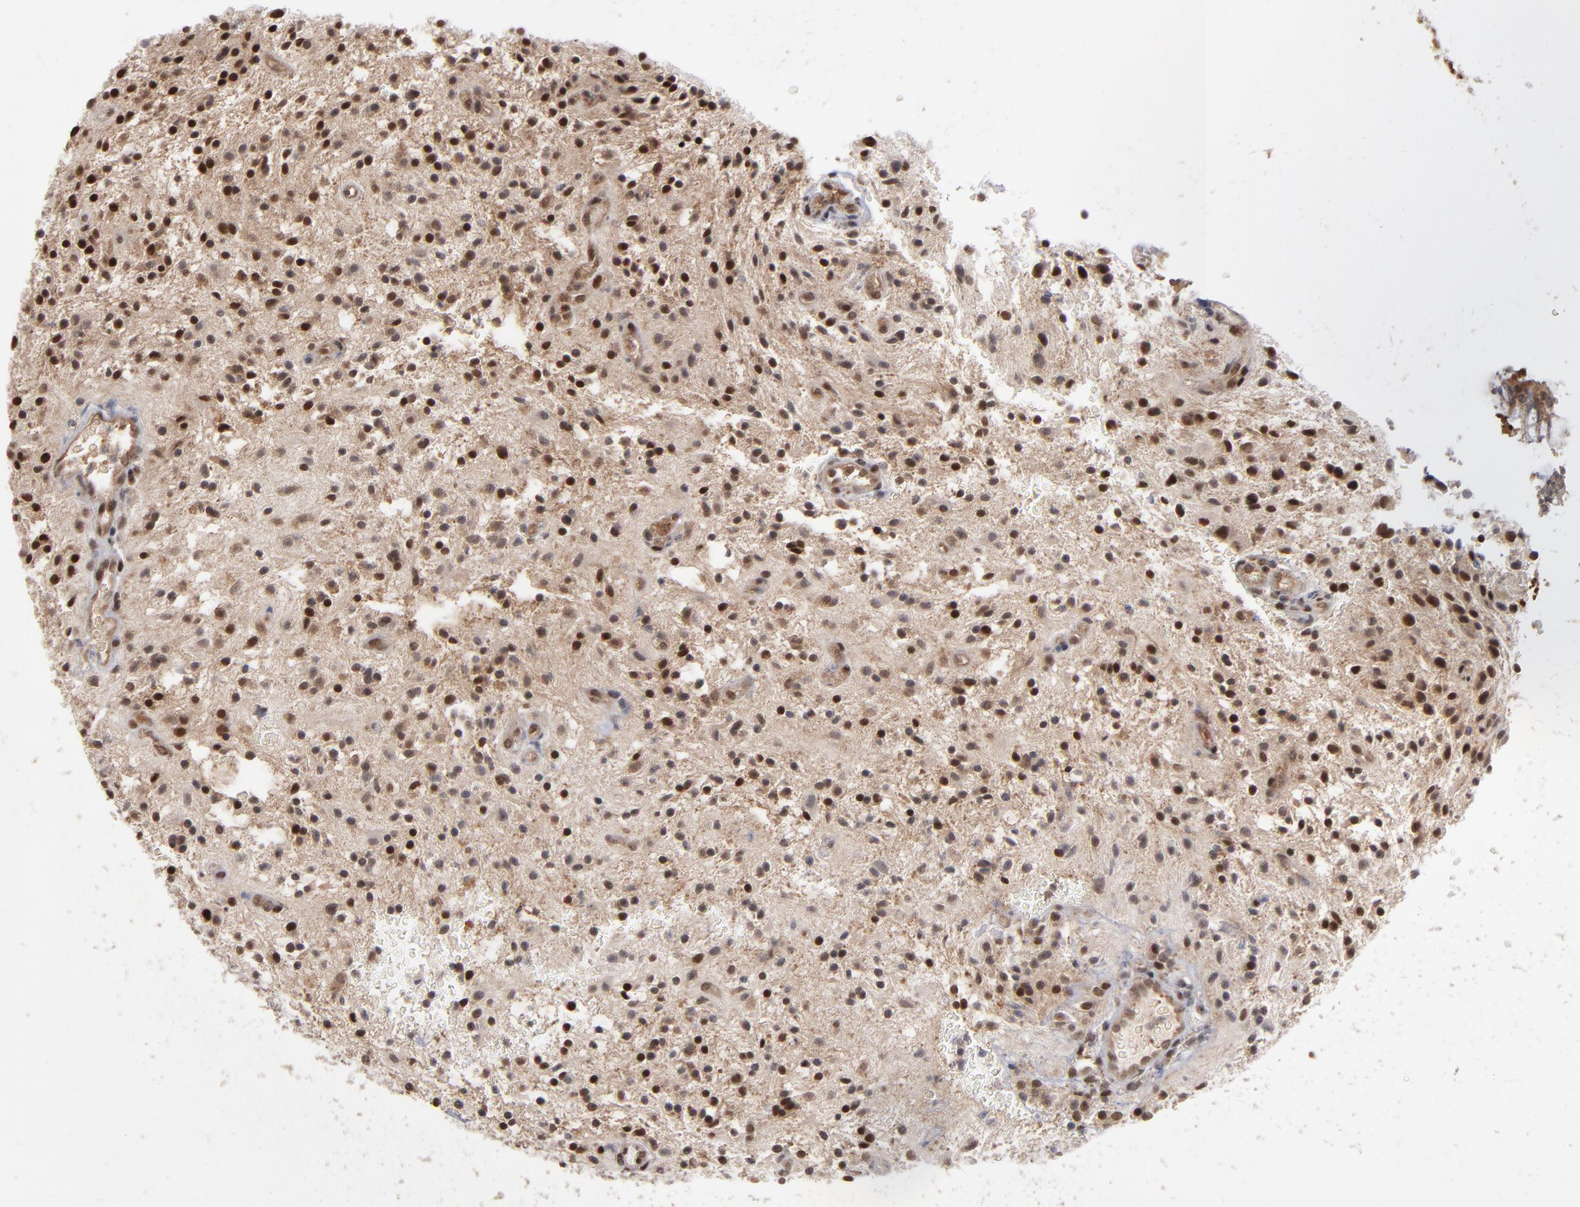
{"staining": {"intensity": "strong", "quantity": ">75%", "location": "nuclear"}, "tissue": "glioma", "cell_type": "Tumor cells", "image_type": "cancer", "snomed": [{"axis": "morphology", "description": "Glioma, malignant, NOS"}, {"axis": "topography", "description": "Cerebellum"}], "caption": "High-magnification brightfield microscopy of glioma stained with DAB (3,3'-diaminobenzidine) (brown) and counterstained with hematoxylin (blue). tumor cells exhibit strong nuclear expression is present in about>75% of cells.", "gene": "HUWE1", "patient": {"sex": "female", "age": 10}}